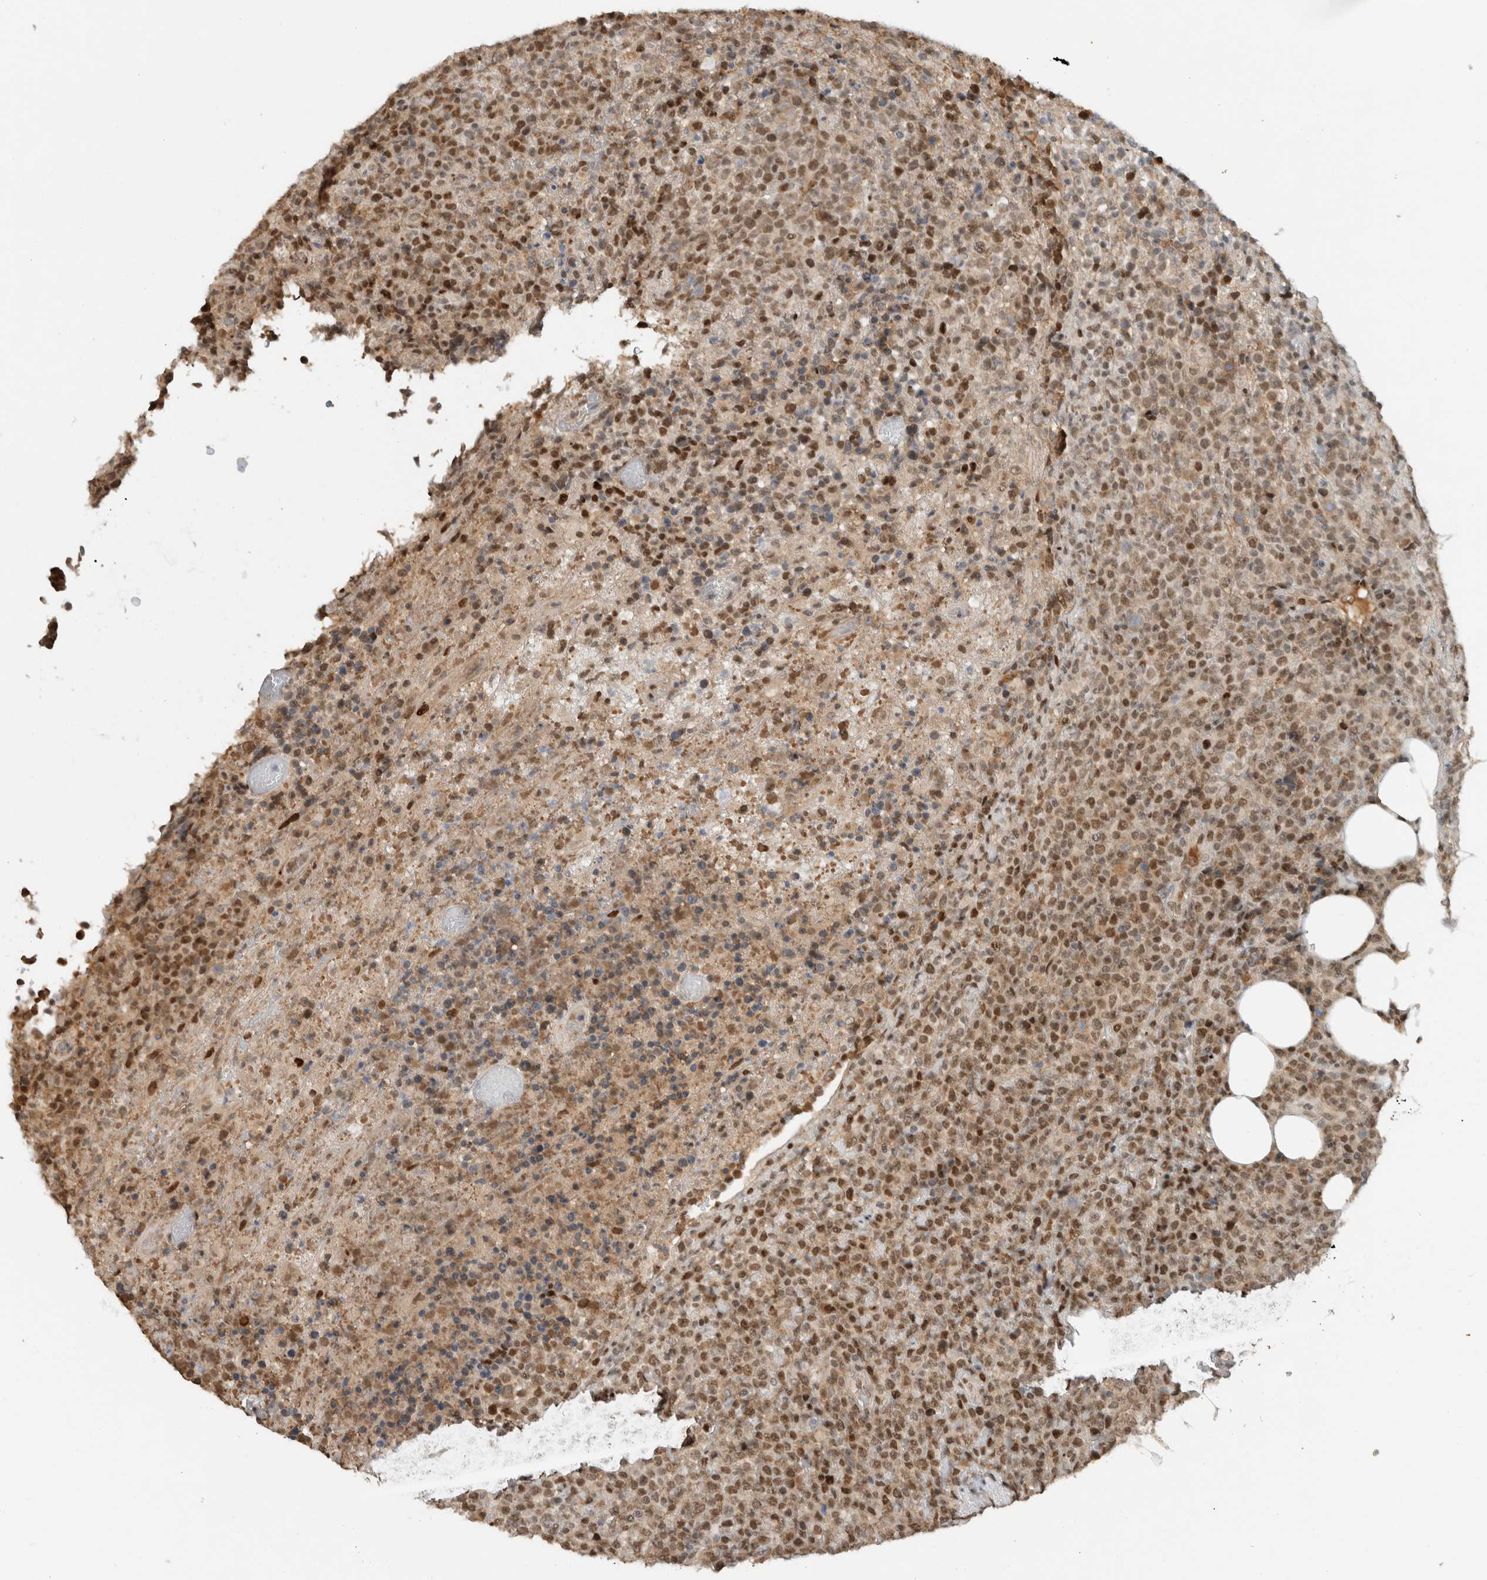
{"staining": {"intensity": "moderate", "quantity": ">75%", "location": "nuclear"}, "tissue": "lymphoma", "cell_type": "Tumor cells", "image_type": "cancer", "snomed": [{"axis": "morphology", "description": "Malignant lymphoma, non-Hodgkin's type, High grade"}, {"axis": "topography", "description": "Lymph node"}], "caption": "High-grade malignant lymphoma, non-Hodgkin's type stained with a protein marker reveals moderate staining in tumor cells.", "gene": "HNRNPR", "patient": {"sex": "male", "age": 13}}